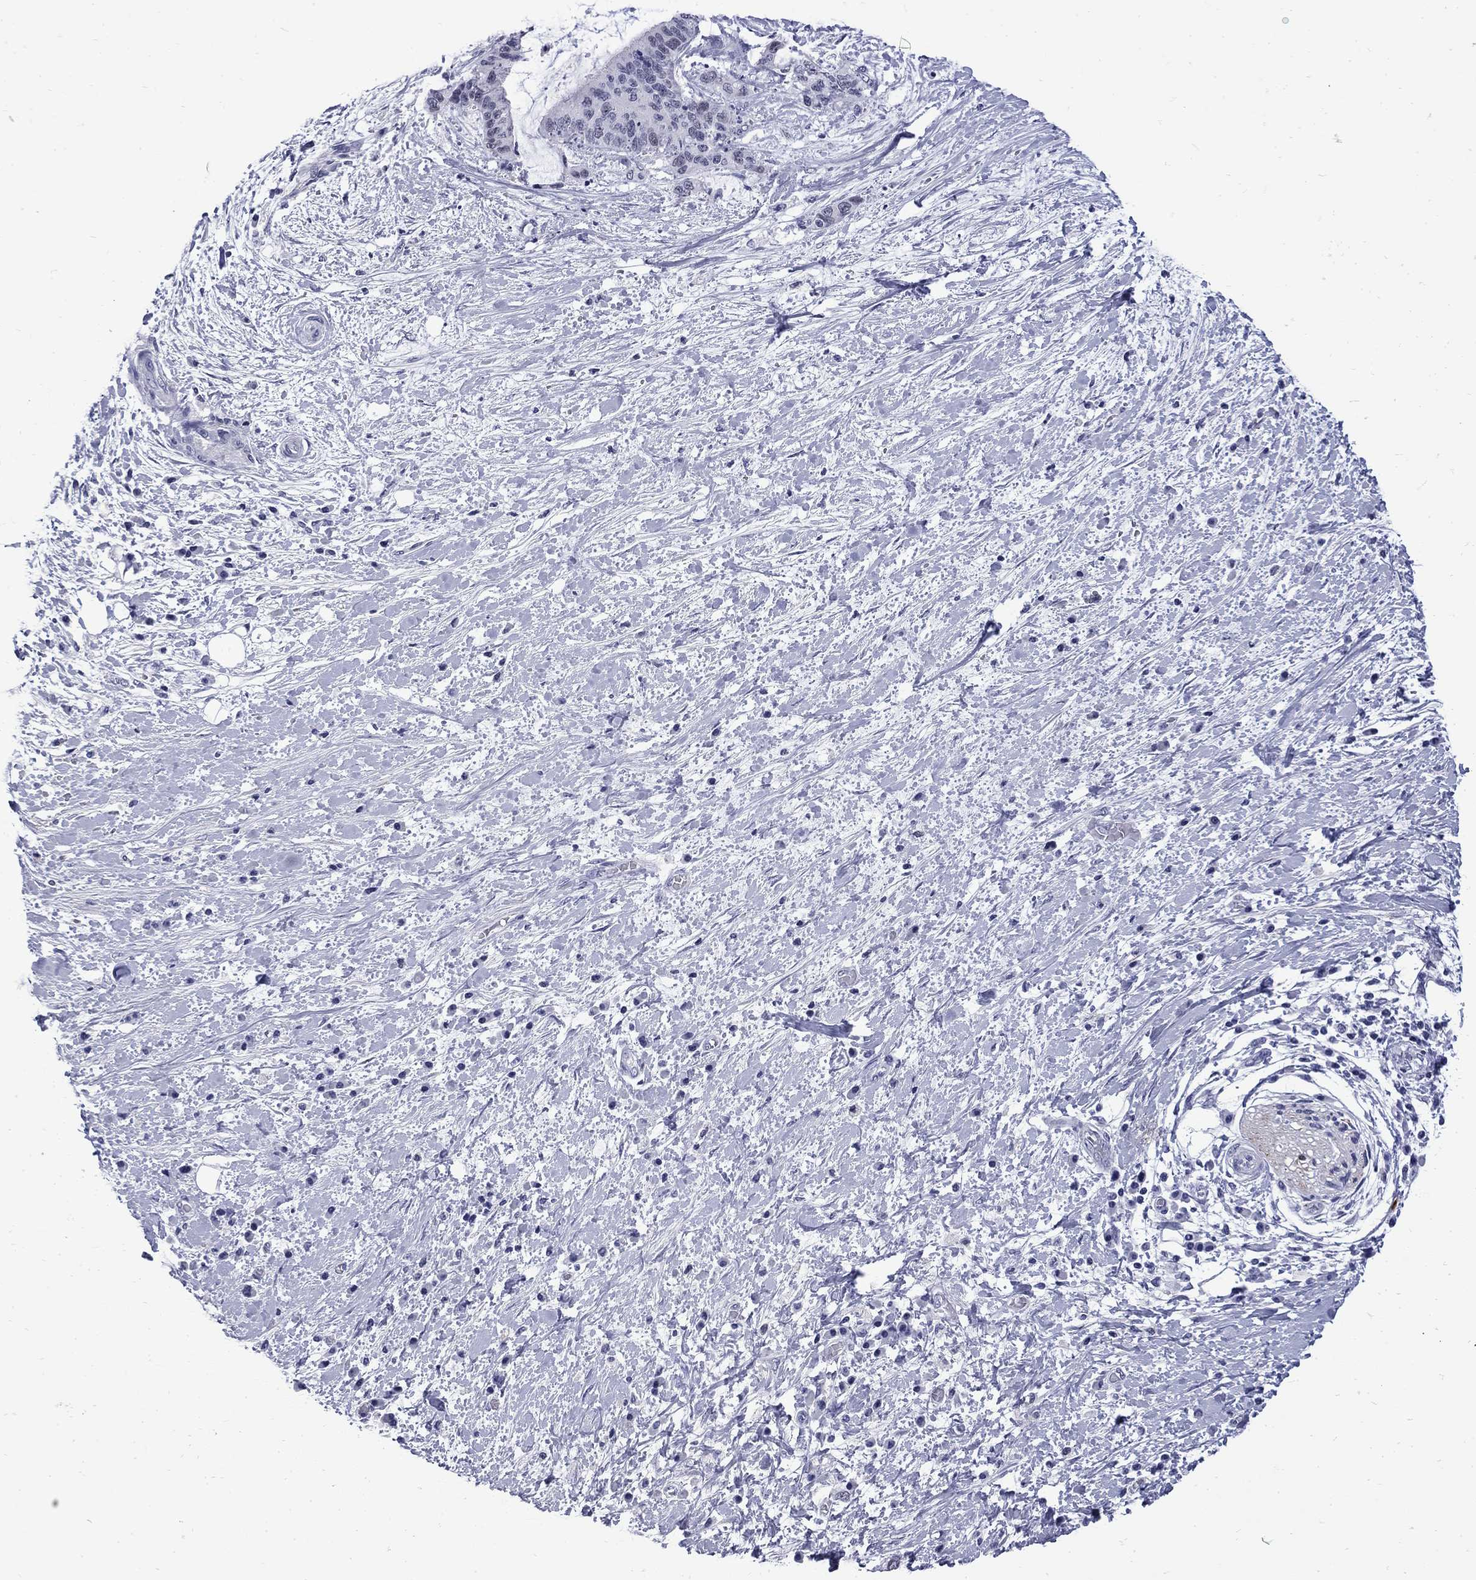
{"staining": {"intensity": "negative", "quantity": "none", "location": "none"}, "tissue": "liver cancer", "cell_type": "Tumor cells", "image_type": "cancer", "snomed": [{"axis": "morphology", "description": "Cholangiocarcinoma"}, {"axis": "topography", "description": "Liver"}], "caption": "Liver cancer stained for a protein using immunohistochemistry (IHC) demonstrates no positivity tumor cells.", "gene": "MGARP", "patient": {"sex": "female", "age": 73}}